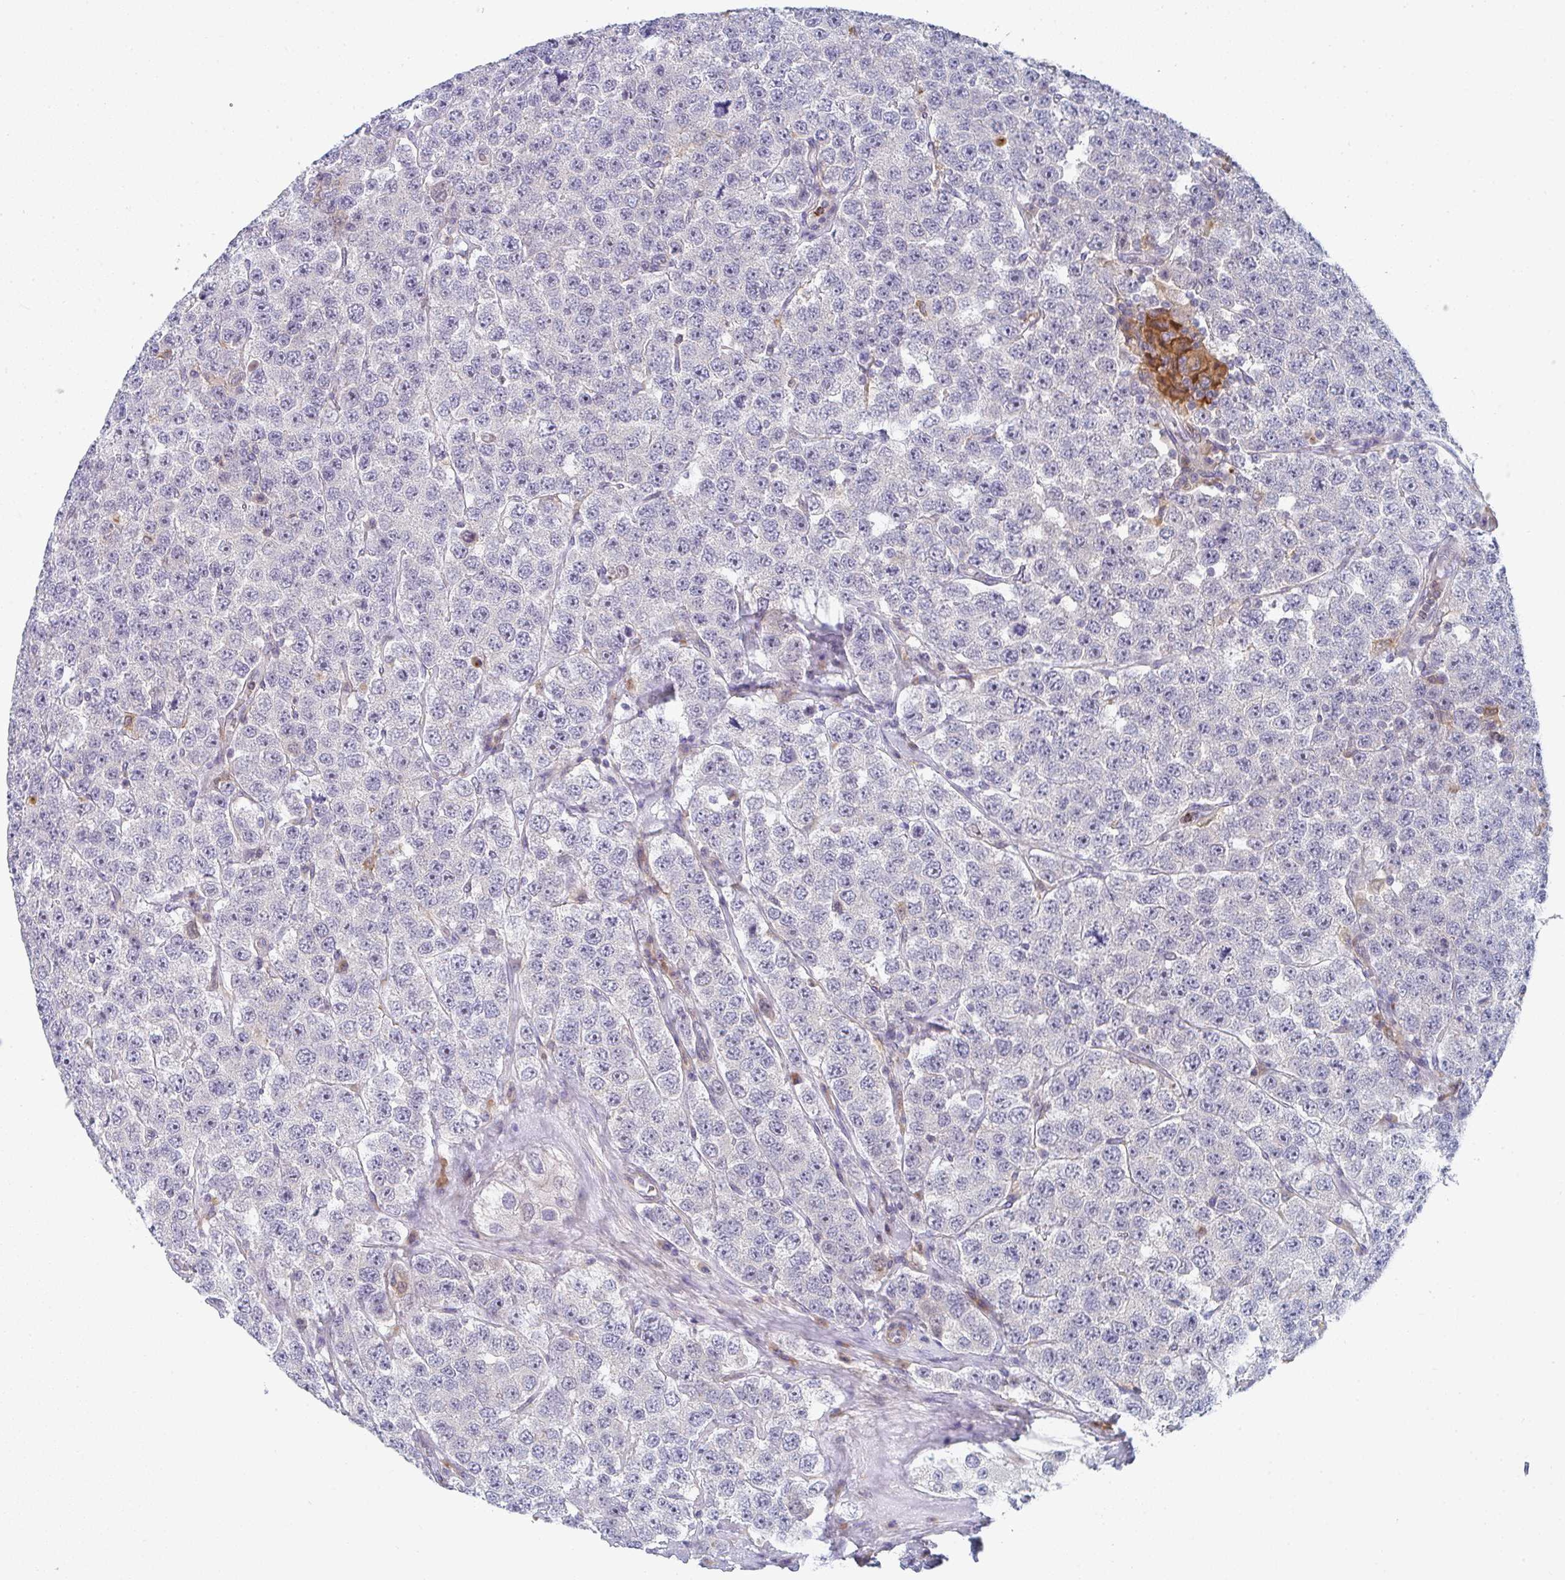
{"staining": {"intensity": "negative", "quantity": "none", "location": "none"}, "tissue": "testis cancer", "cell_type": "Tumor cells", "image_type": "cancer", "snomed": [{"axis": "morphology", "description": "Seminoma, NOS"}, {"axis": "topography", "description": "Testis"}], "caption": "Human testis cancer stained for a protein using immunohistochemistry shows no staining in tumor cells.", "gene": "KLHL33", "patient": {"sex": "male", "age": 28}}